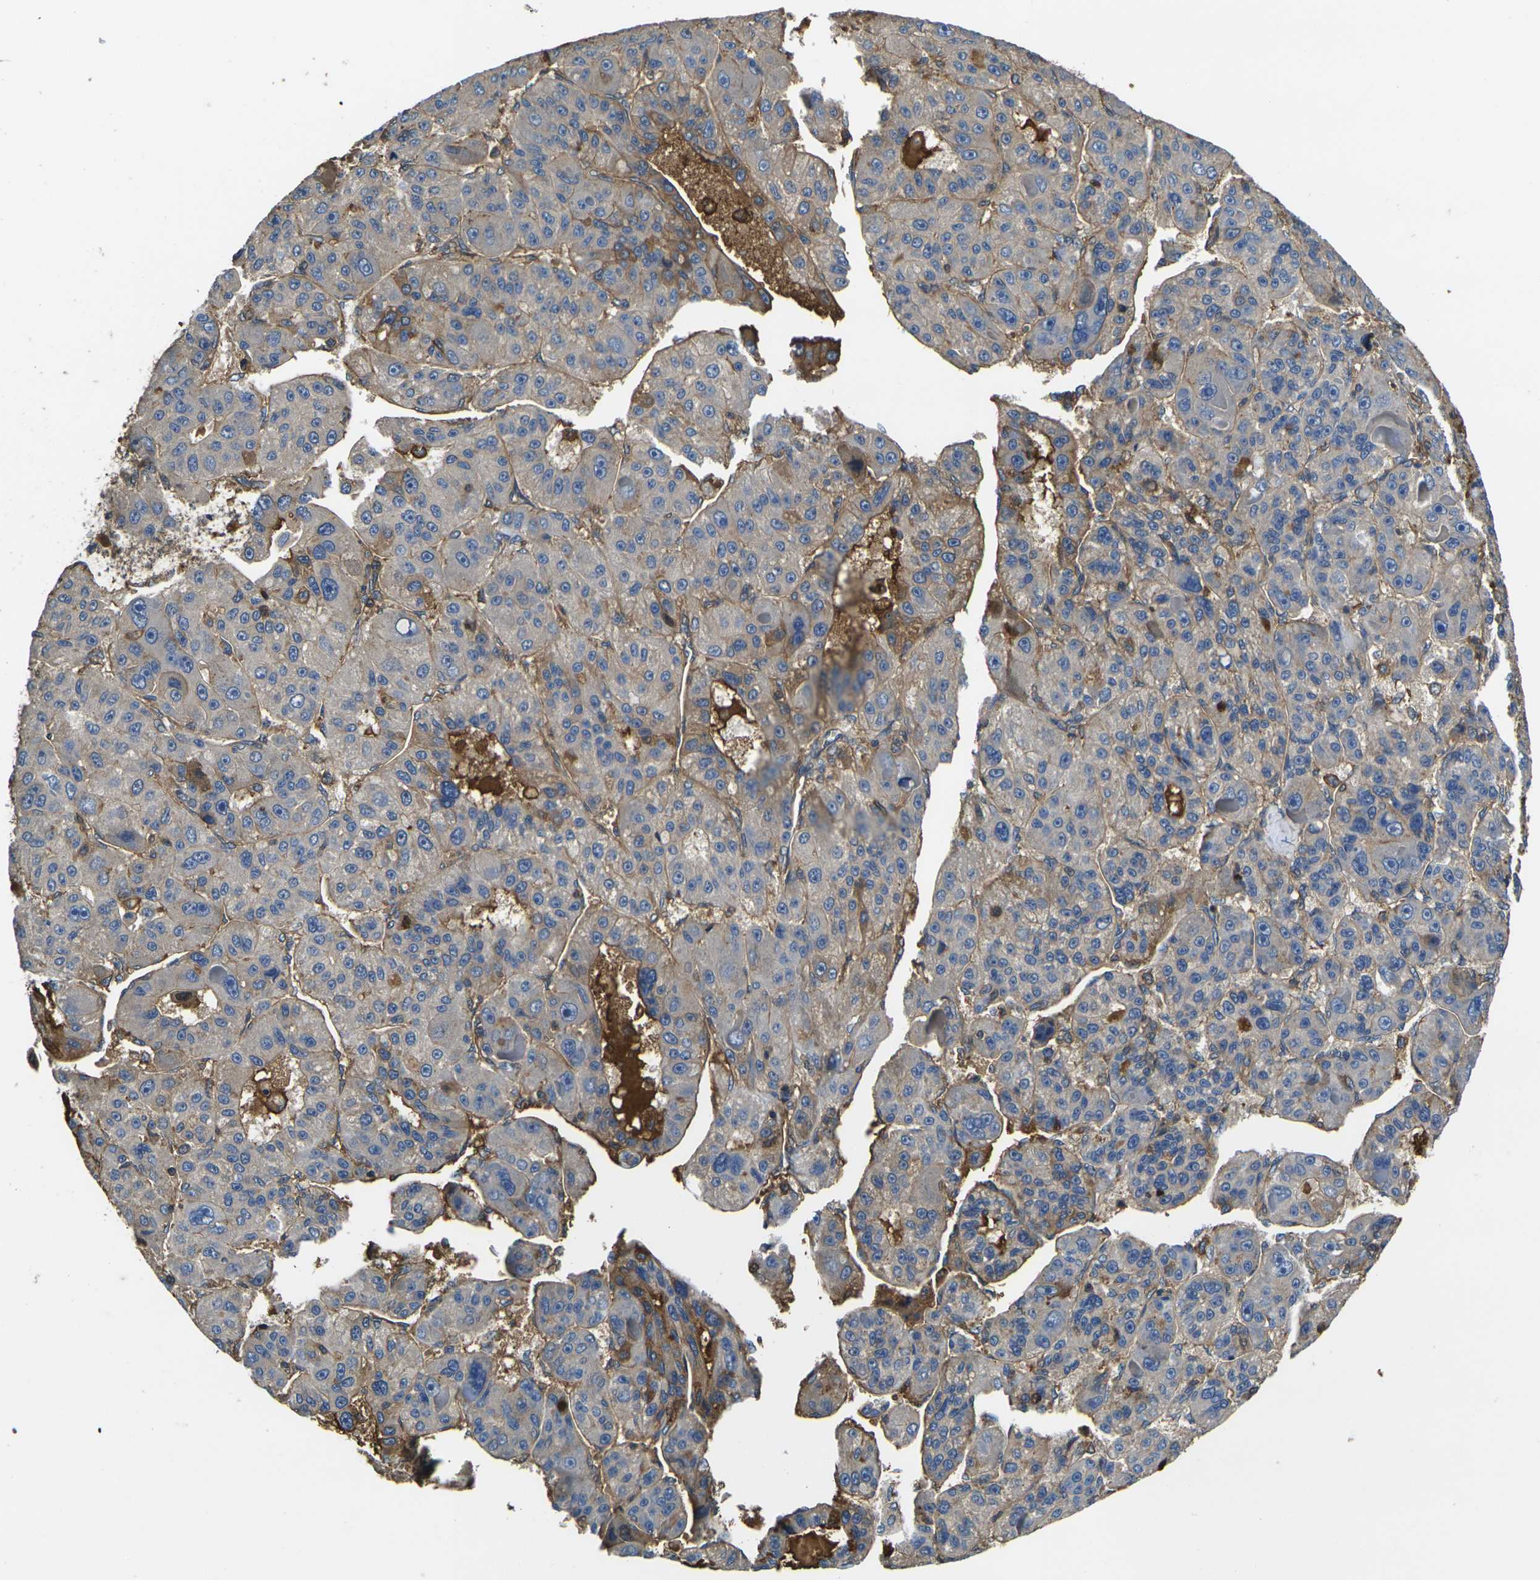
{"staining": {"intensity": "moderate", "quantity": "<25%", "location": "cytoplasmic/membranous"}, "tissue": "liver cancer", "cell_type": "Tumor cells", "image_type": "cancer", "snomed": [{"axis": "morphology", "description": "Carcinoma, Hepatocellular, NOS"}, {"axis": "topography", "description": "Liver"}], "caption": "This histopathology image shows liver hepatocellular carcinoma stained with immunohistochemistry to label a protein in brown. The cytoplasmic/membranous of tumor cells show moderate positivity for the protein. Nuclei are counter-stained blue.", "gene": "HSPG2", "patient": {"sex": "male", "age": 76}}